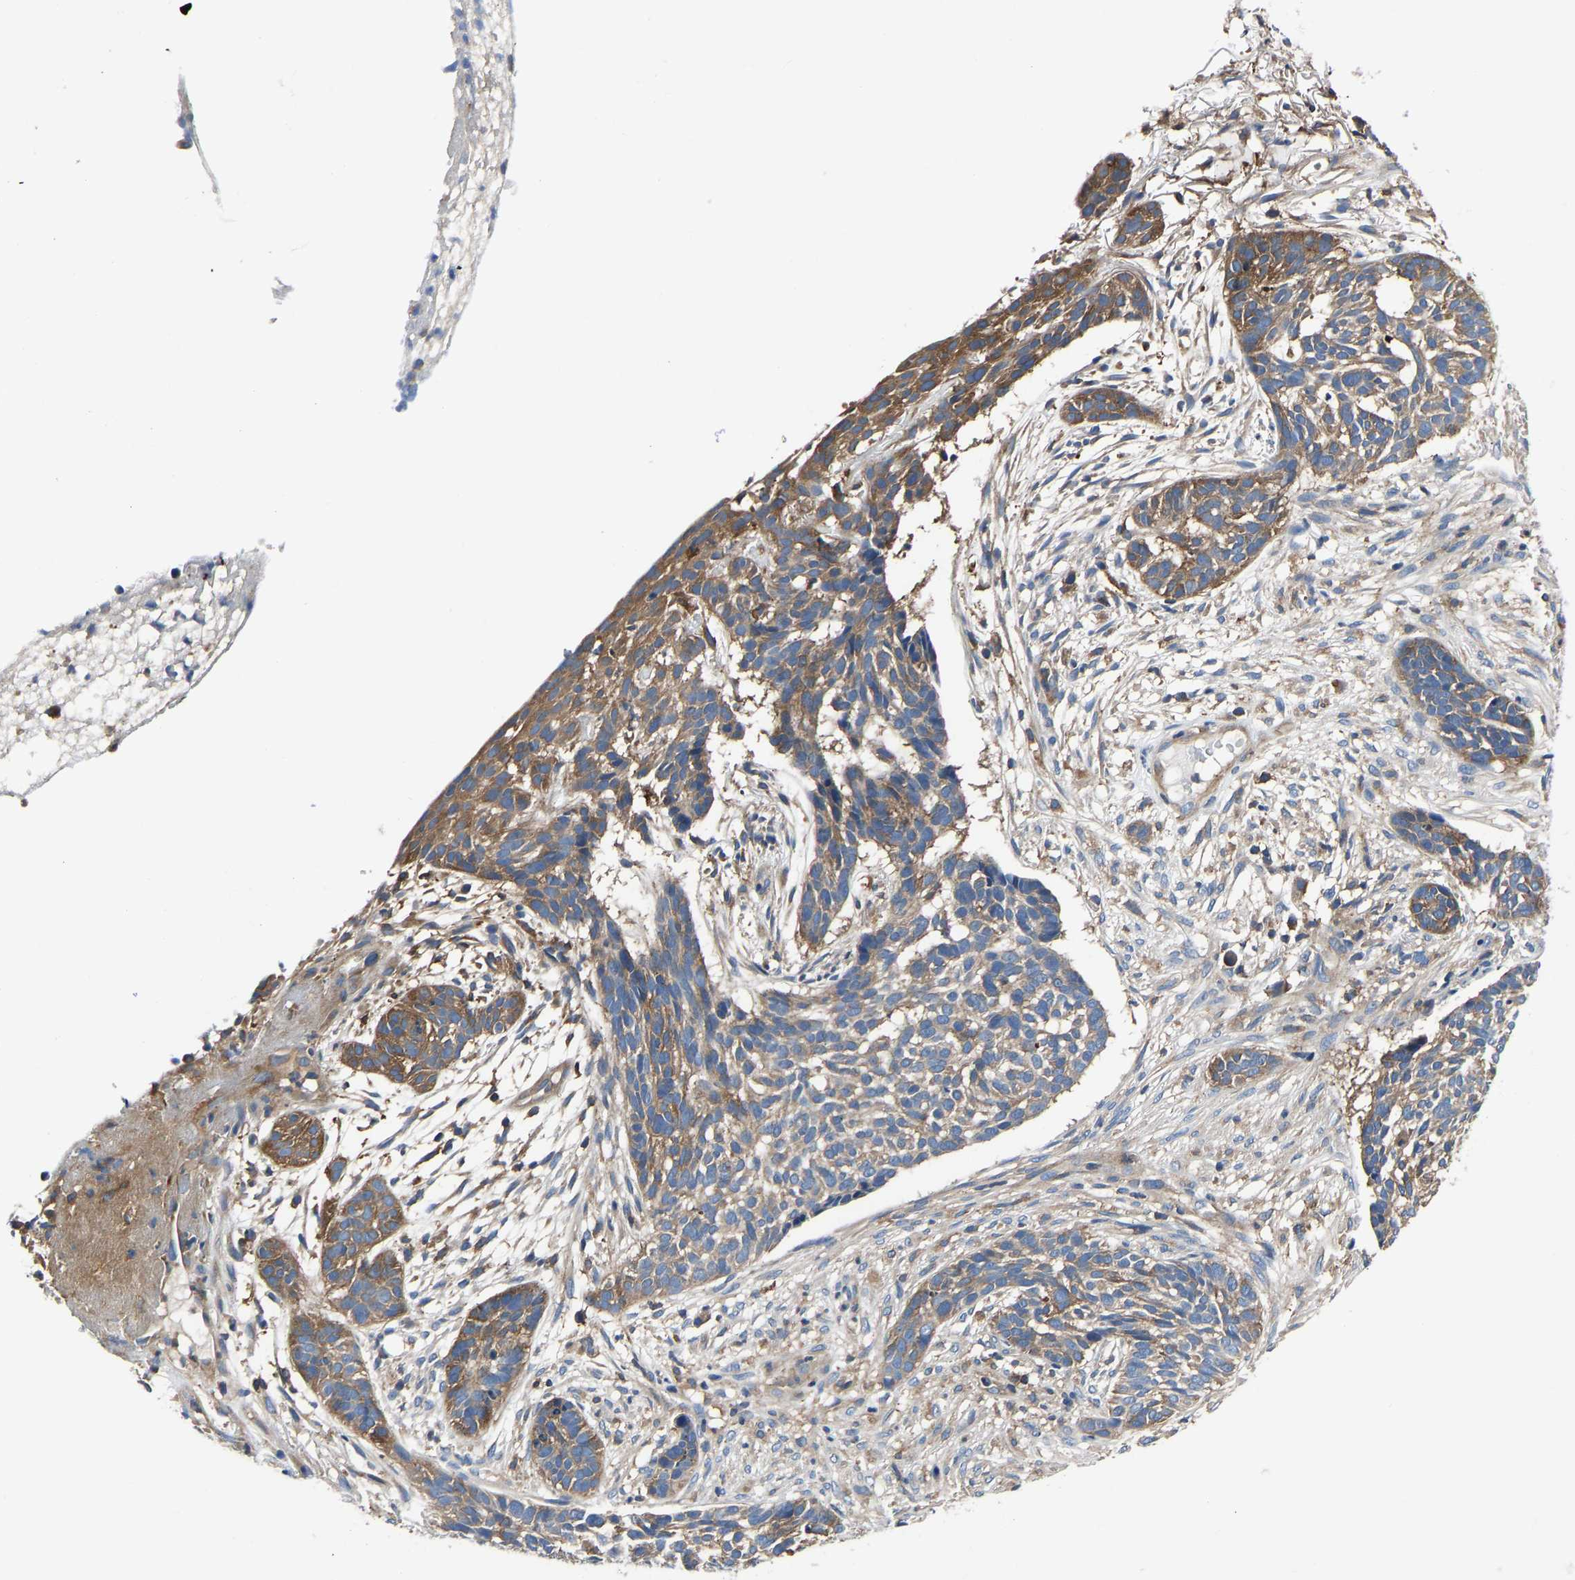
{"staining": {"intensity": "moderate", "quantity": ">75%", "location": "cytoplasmic/membranous"}, "tissue": "skin cancer", "cell_type": "Tumor cells", "image_type": "cancer", "snomed": [{"axis": "morphology", "description": "Basal cell carcinoma"}, {"axis": "topography", "description": "Skin"}], "caption": "Skin cancer tissue exhibits moderate cytoplasmic/membranous expression in approximately >75% of tumor cells, visualized by immunohistochemistry.", "gene": "PRKAR1A", "patient": {"sex": "male", "age": 85}}